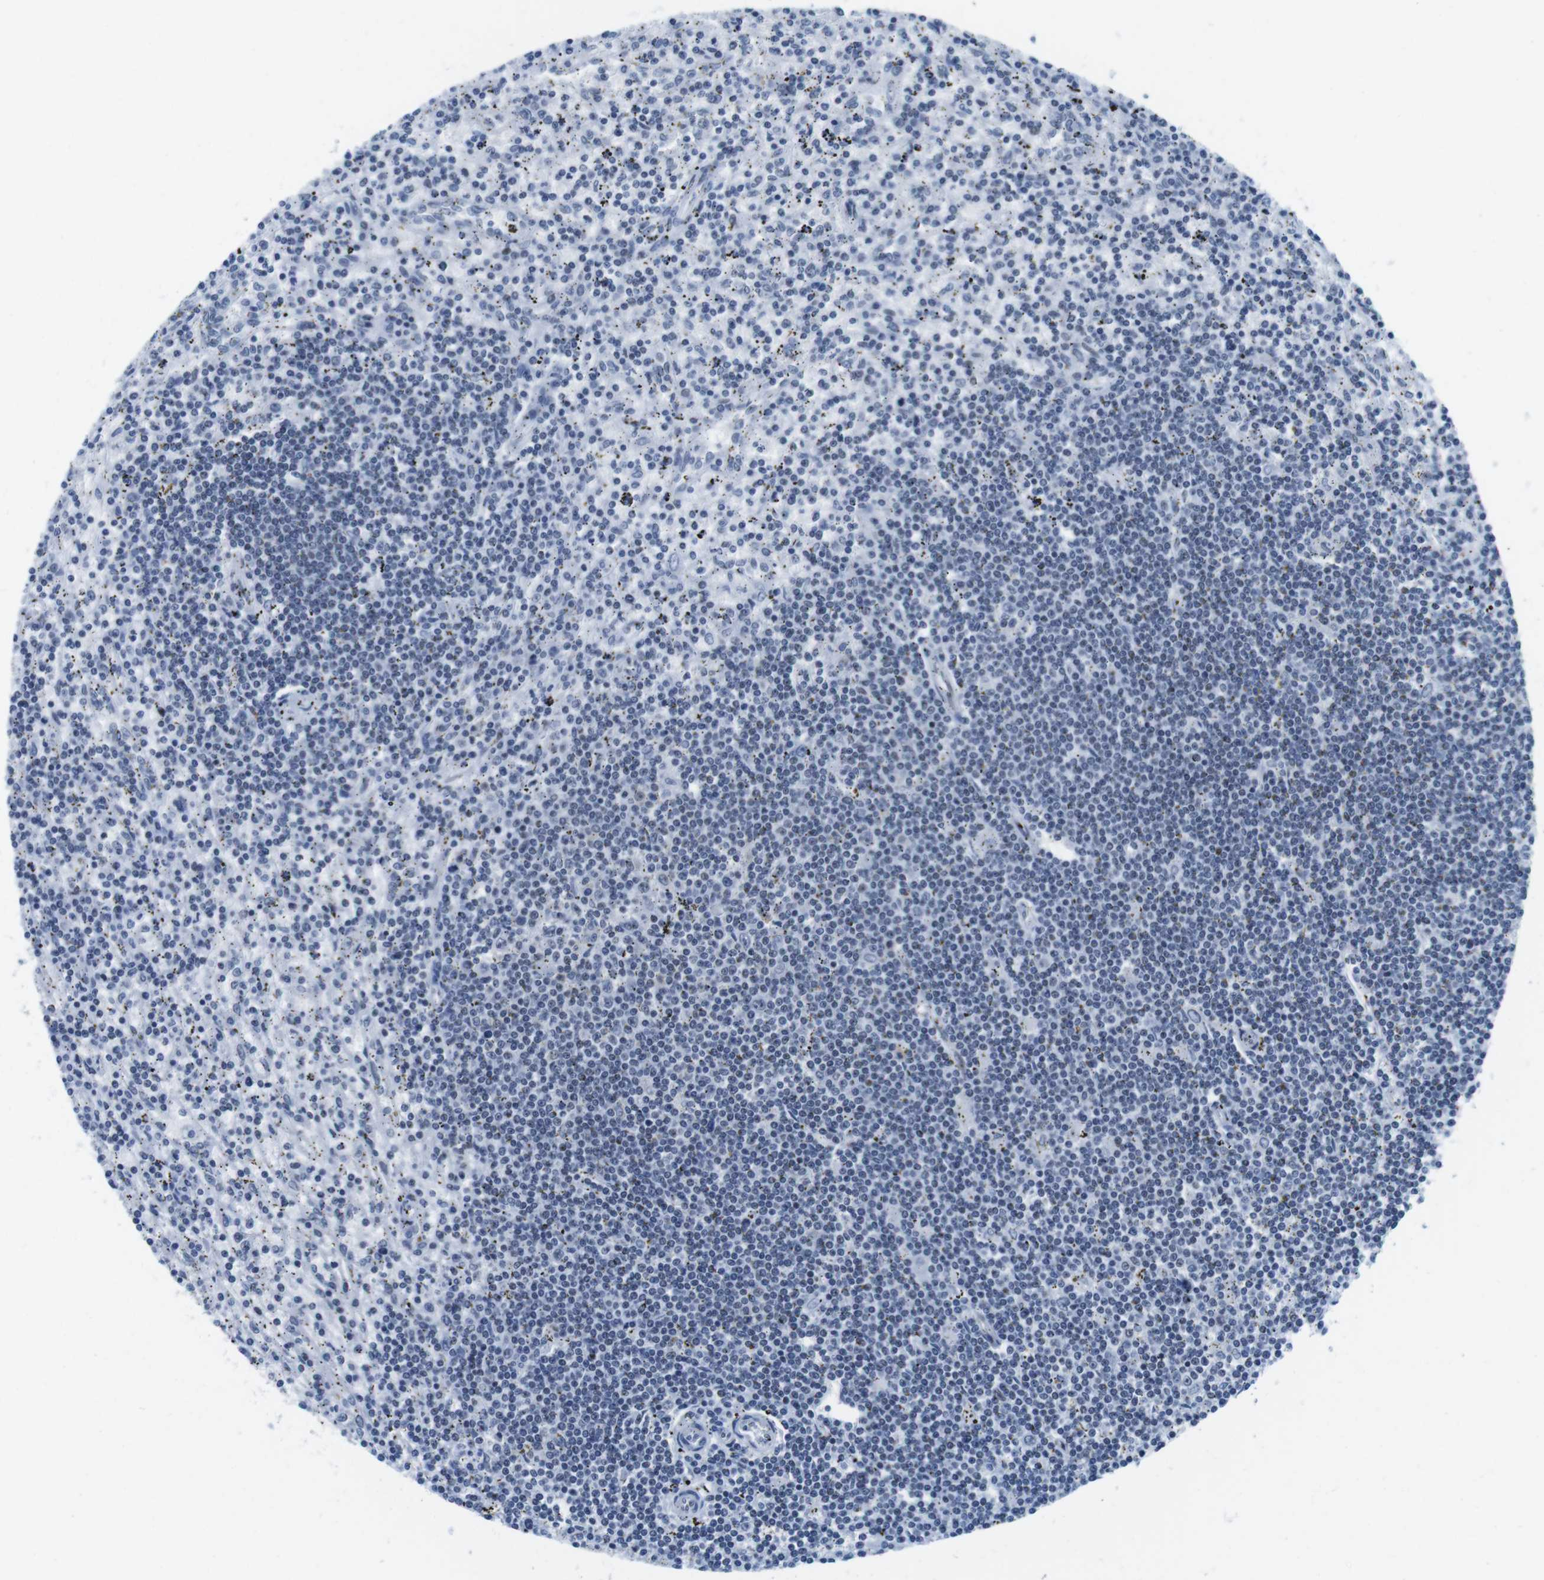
{"staining": {"intensity": "negative", "quantity": "none", "location": "none"}, "tissue": "lymphoma", "cell_type": "Tumor cells", "image_type": "cancer", "snomed": [{"axis": "morphology", "description": "Malignant lymphoma, non-Hodgkin's type, Low grade"}, {"axis": "topography", "description": "Spleen"}], "caption": "A high-resolution micrograph shows immunohistochemistry (IHC) staining of lymphoma, which demonstrates no significant positivity in tumor cells.", "gene": "IFI16", "patient": {"sex": "male", "age": 76}}